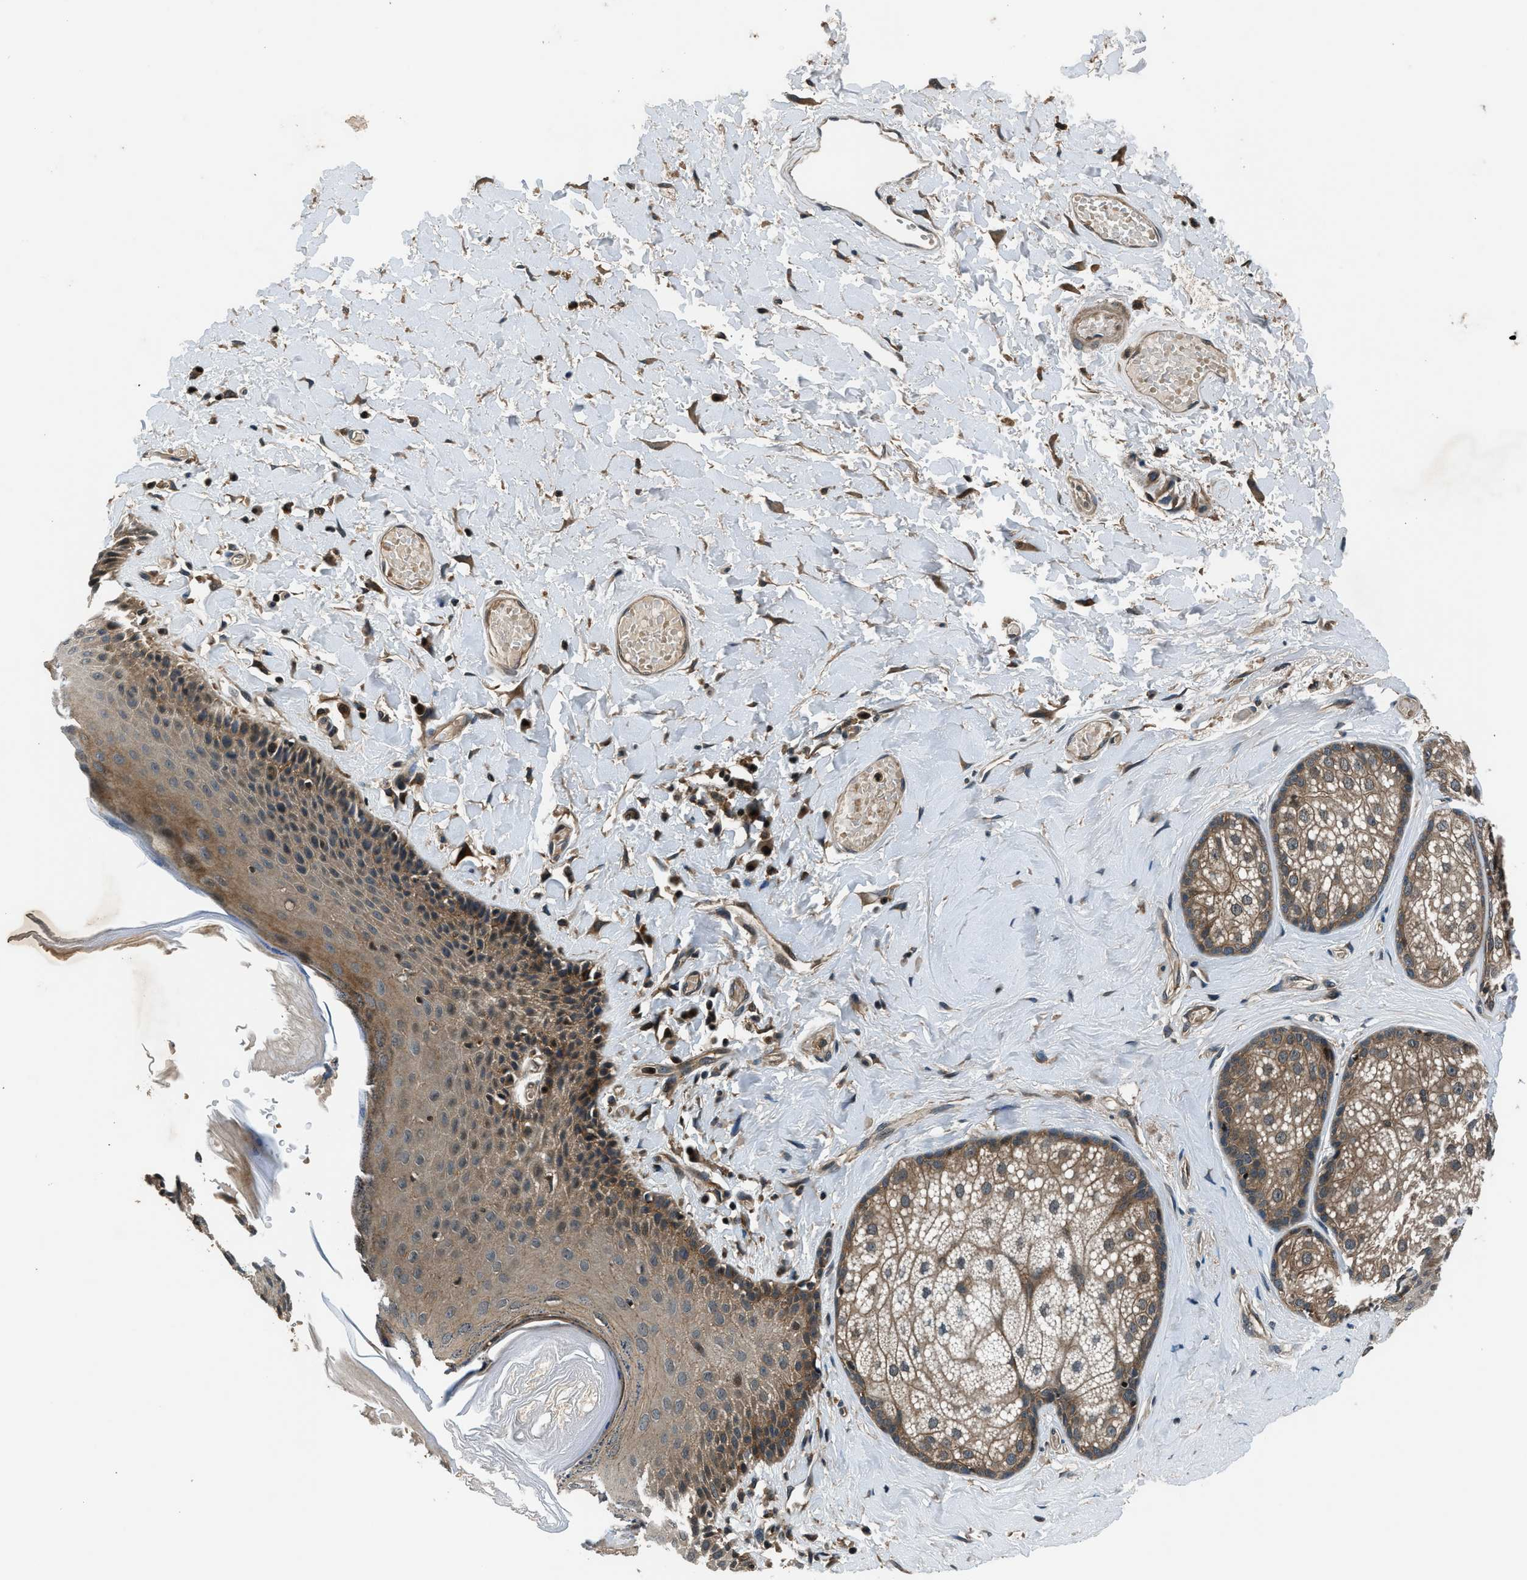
{"staining": {"intensity": "moderate", "quantity": "25%-75%", "location": "cytoplasmic/membranous"}, "tissue": "skin", "cell_type": "Epidermal cells", "image_type": "normal", "snomed": [{"axis": "morphology", "description": "Normal tissue, NOS"}, {"axis": "topography", "description": "Anal"}], "caption": "About 25%-75% of epidermal cells in benign skin display moderate cytoplasmic/membranous protein expression as visualized by brown immunohistochemical staining.", "gene": "ARHGEF11", "patient": {"sex": "male", "age": 69}}